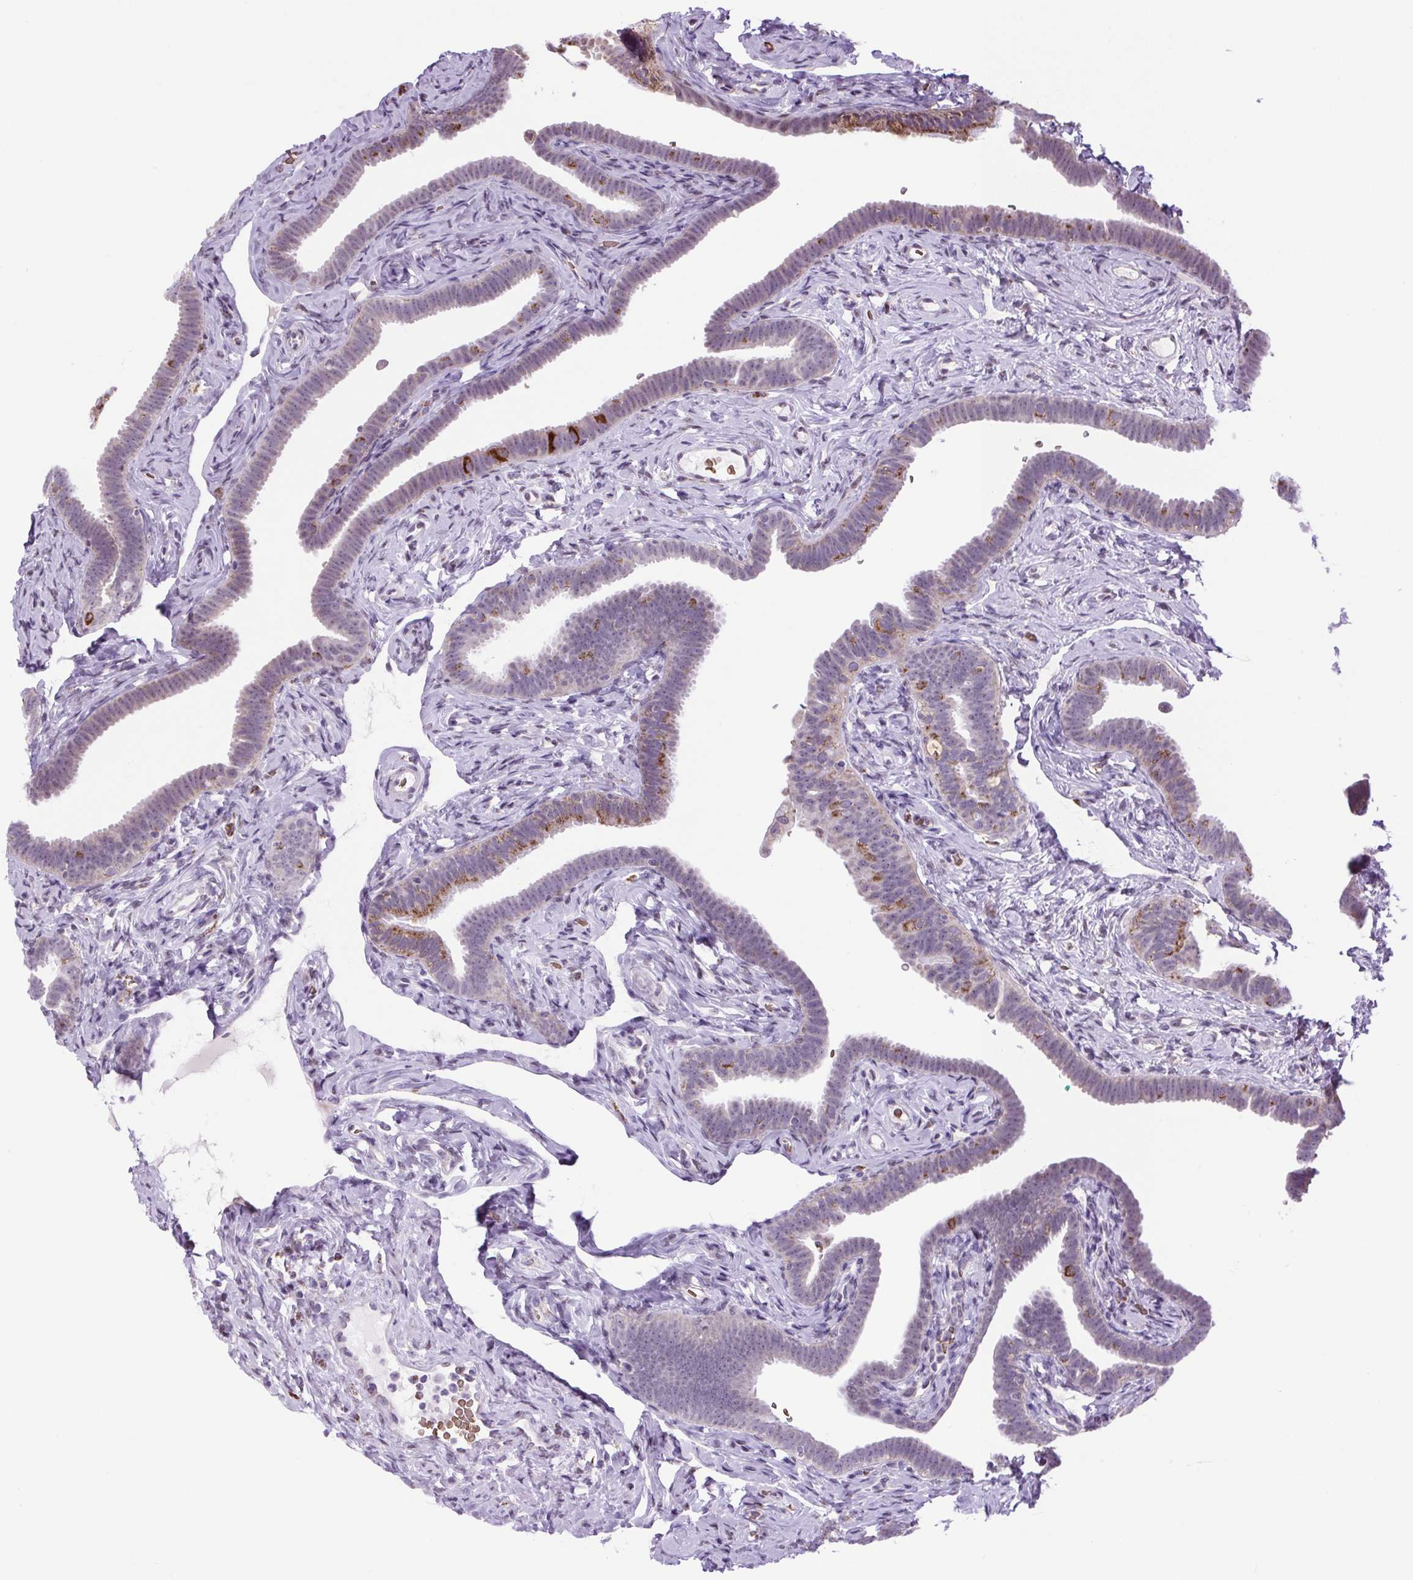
{"staining": {"intensity": "moderate", "quantity": "25%-75%", "location": "cytoplasmic/membranous"}, "tissue": "fallopian tube", "cell_type": "Glandular cells", "image_type": "normal", "snomed": [{"axis": "morphology", "description": "Normal tissue, NOS"}, {"axis": "topography", "description": "Fallopian tube"}], "caption": "A brown stain labels moderate cytoplasmic/membranous positivity of a protein in glandular cells of unremarkable human fallopian tube.", "gene": "SCO2", "patient": {"sex": "female", "age": 69}}